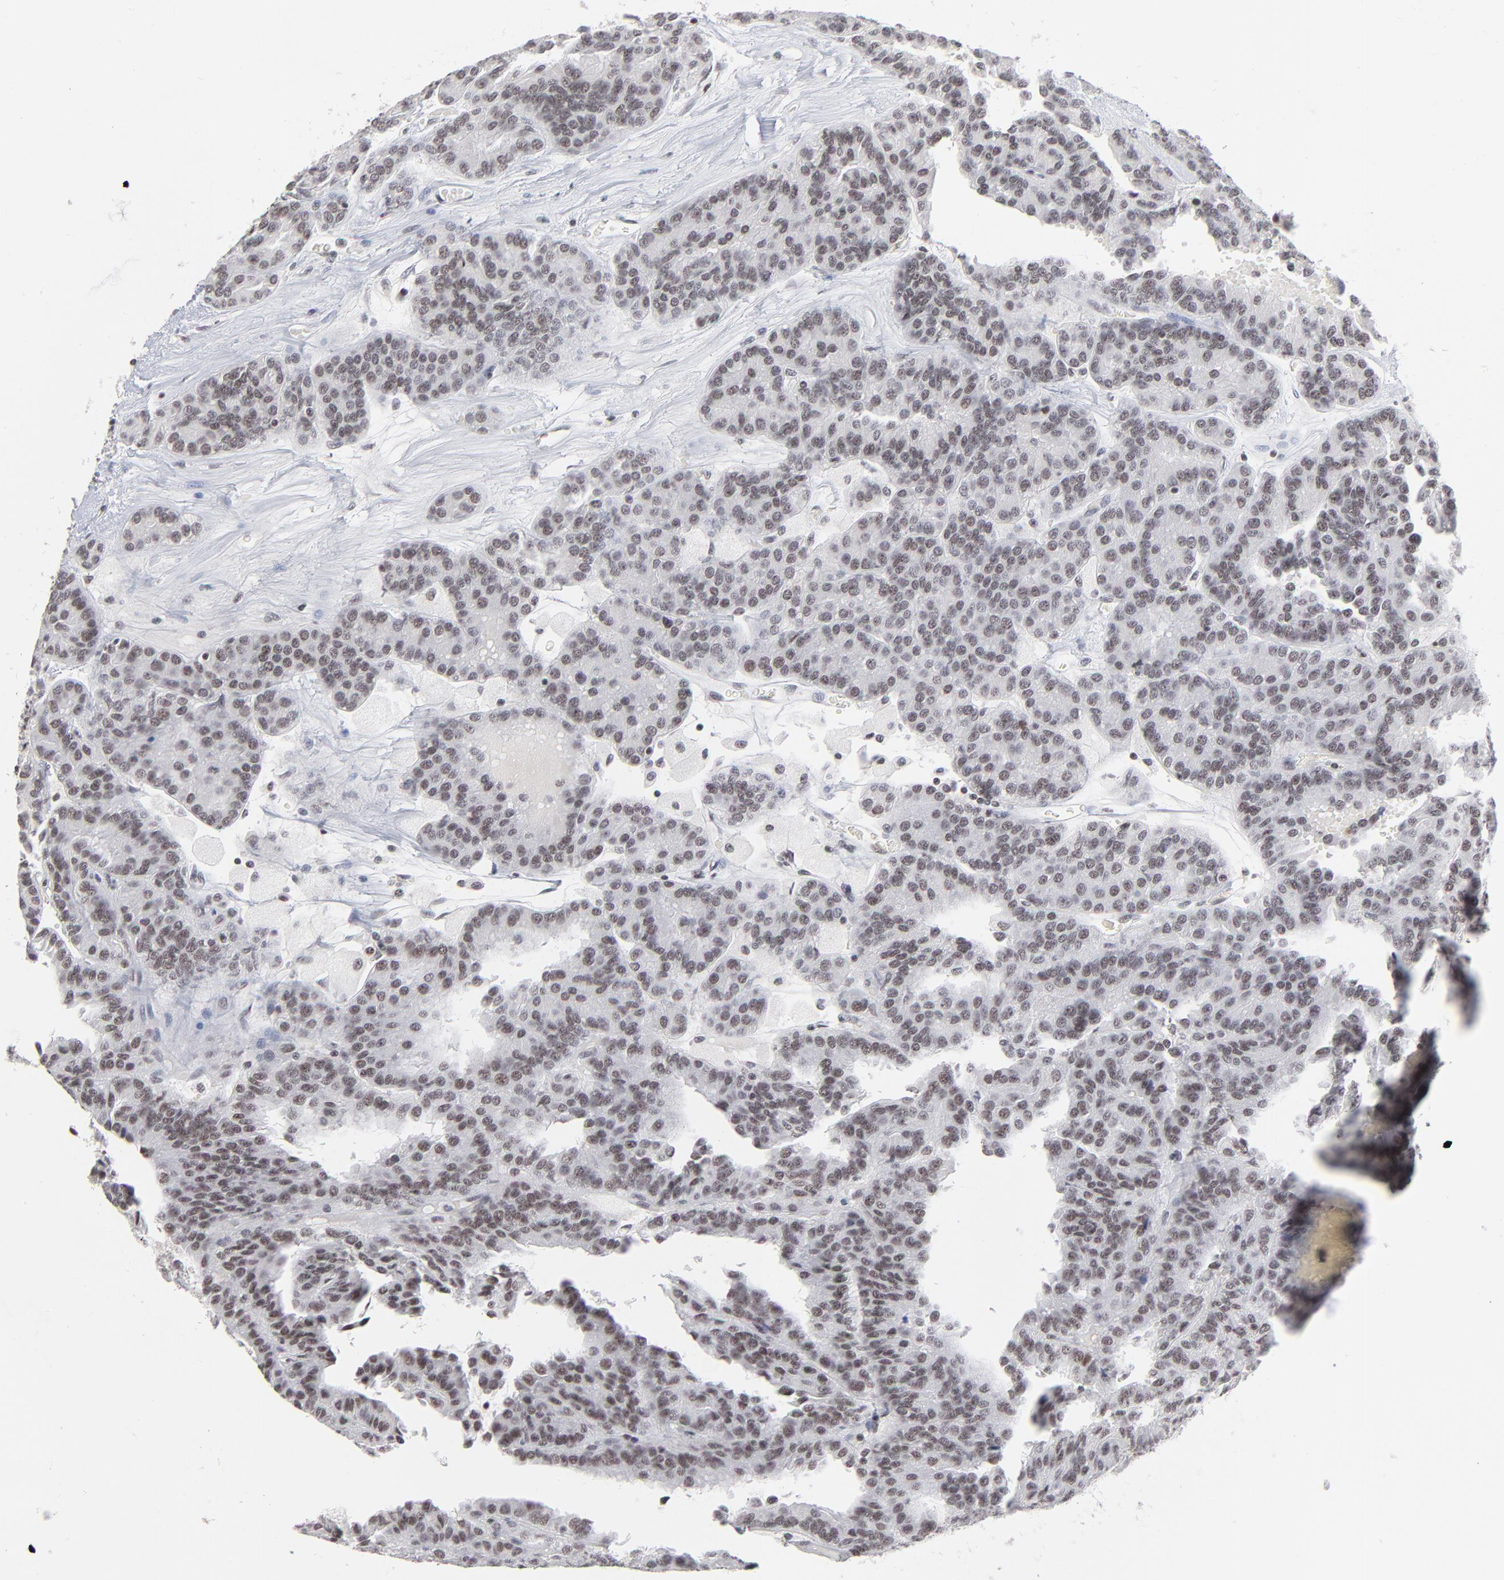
{"staining": {"intensity": "weak", "quantity": "25%-75%", "location": "nuclear"}, "tissue": "renal cancer", "cell_type": "Tumor cells", "image_type": "cancer", "snomed": [{"axis": "morphology", "description": "Adenocarcinoma, NOS"}, {"axis": "topography", "description": "Kidney"}], "caption": "About 25%-75% of tumor cells in human renal adenocarcinoma reveal weak nuclear protein positivity as visualized by brown immunohistochemical staining.", "gene": "ZNF143", "patient": {"sex": "male", "age": 46}}